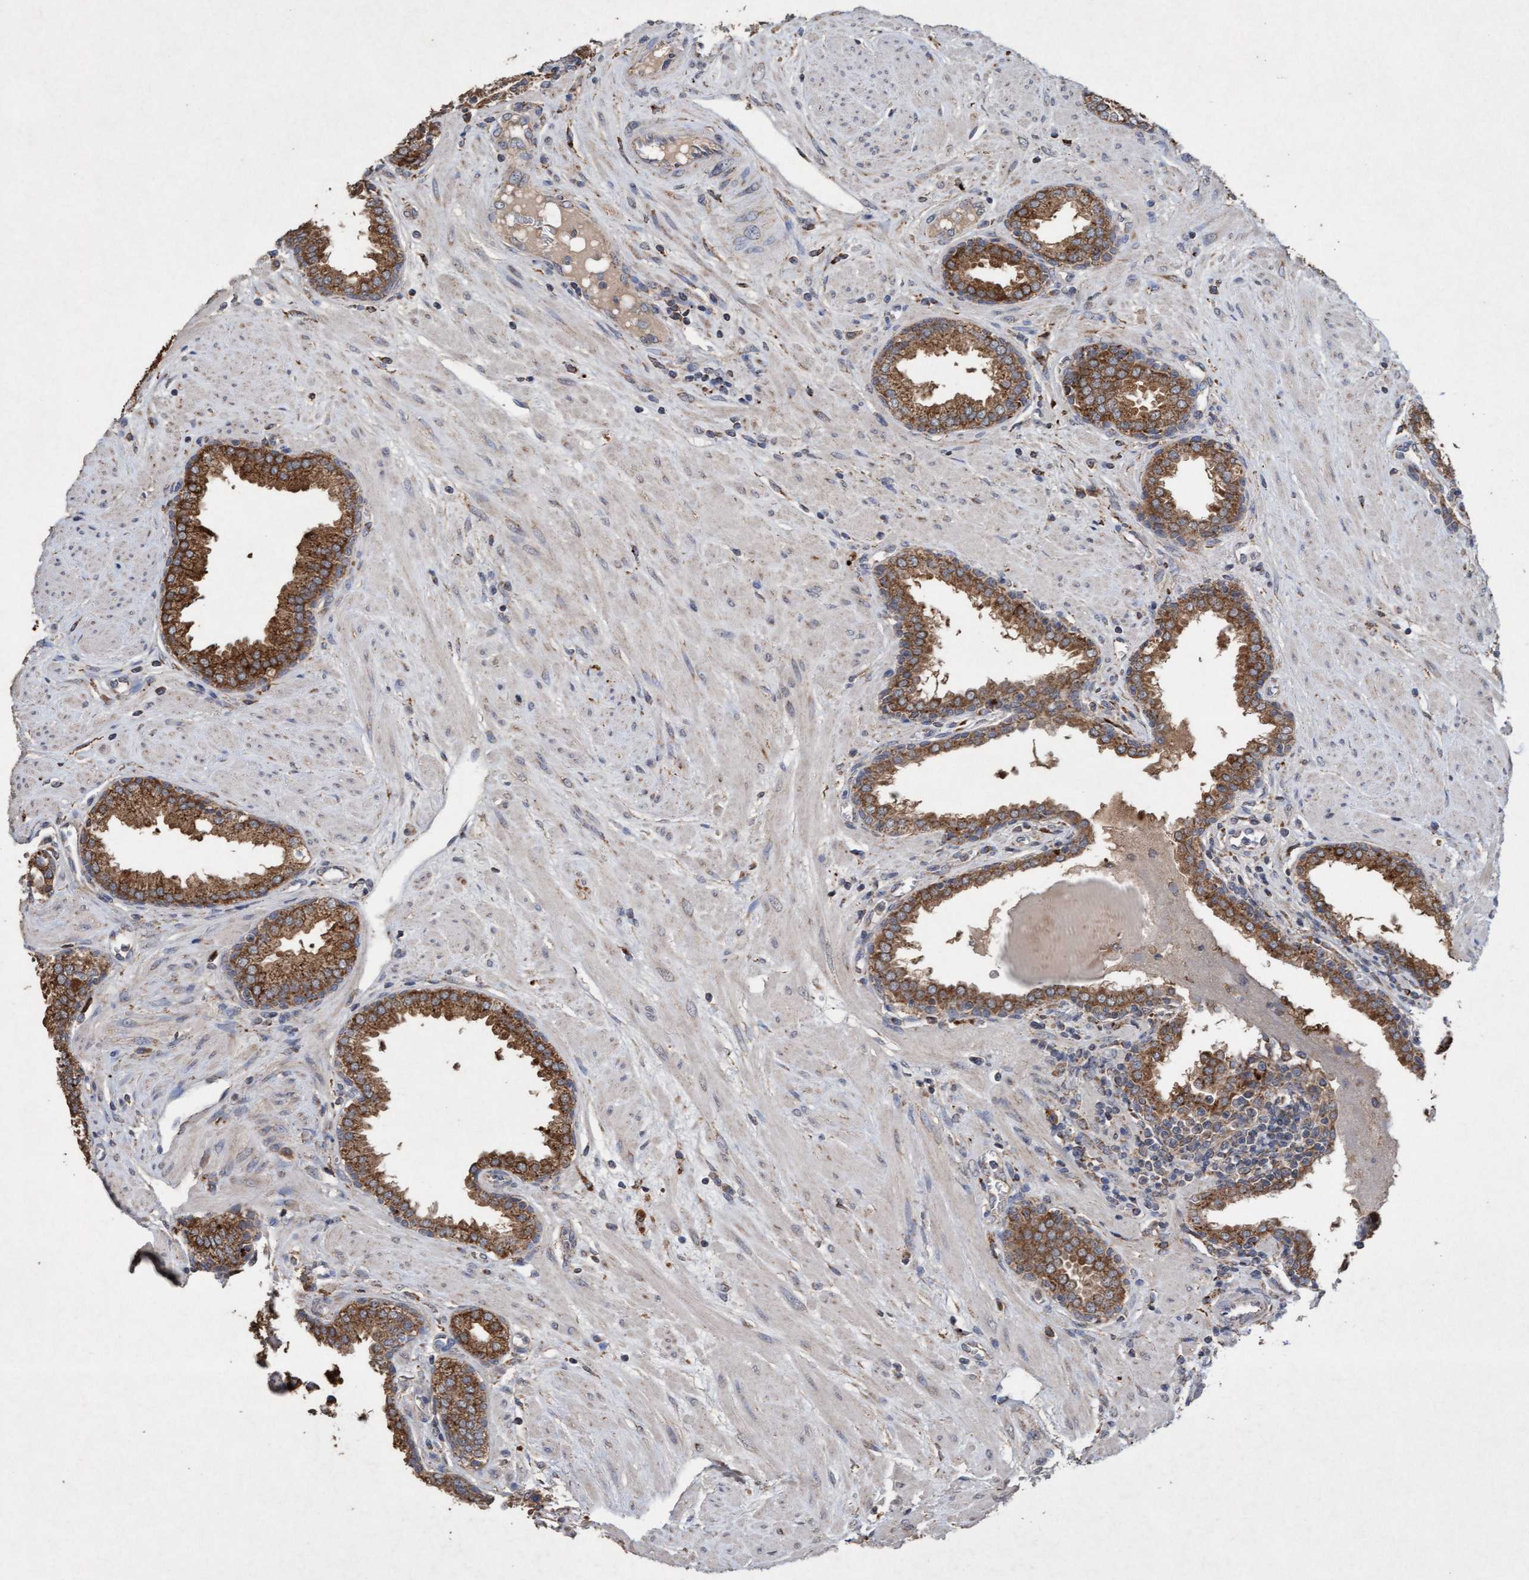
{"staining": {"intensity": "moderate", "quantity": ">75%", "location": "cytoplasmic/membranous"}, "tissue": "prostate", "cell_type": "Glandular cells", "image_type": "normal", "snomed": [{"axis": "morphology", "description": "Normal tissue, NOS"}, {"axis": "topography", "description": "Prostate"}], "caption": "Immunohistochemical staining of benign prostate reveals moderate cytoplasmic/membranous protein expression in approximately >75% of glandular cells. Nuclei are stained in blue.", "gene": "ATPAF2", "patient": {"sex": "male", "age": 51}}